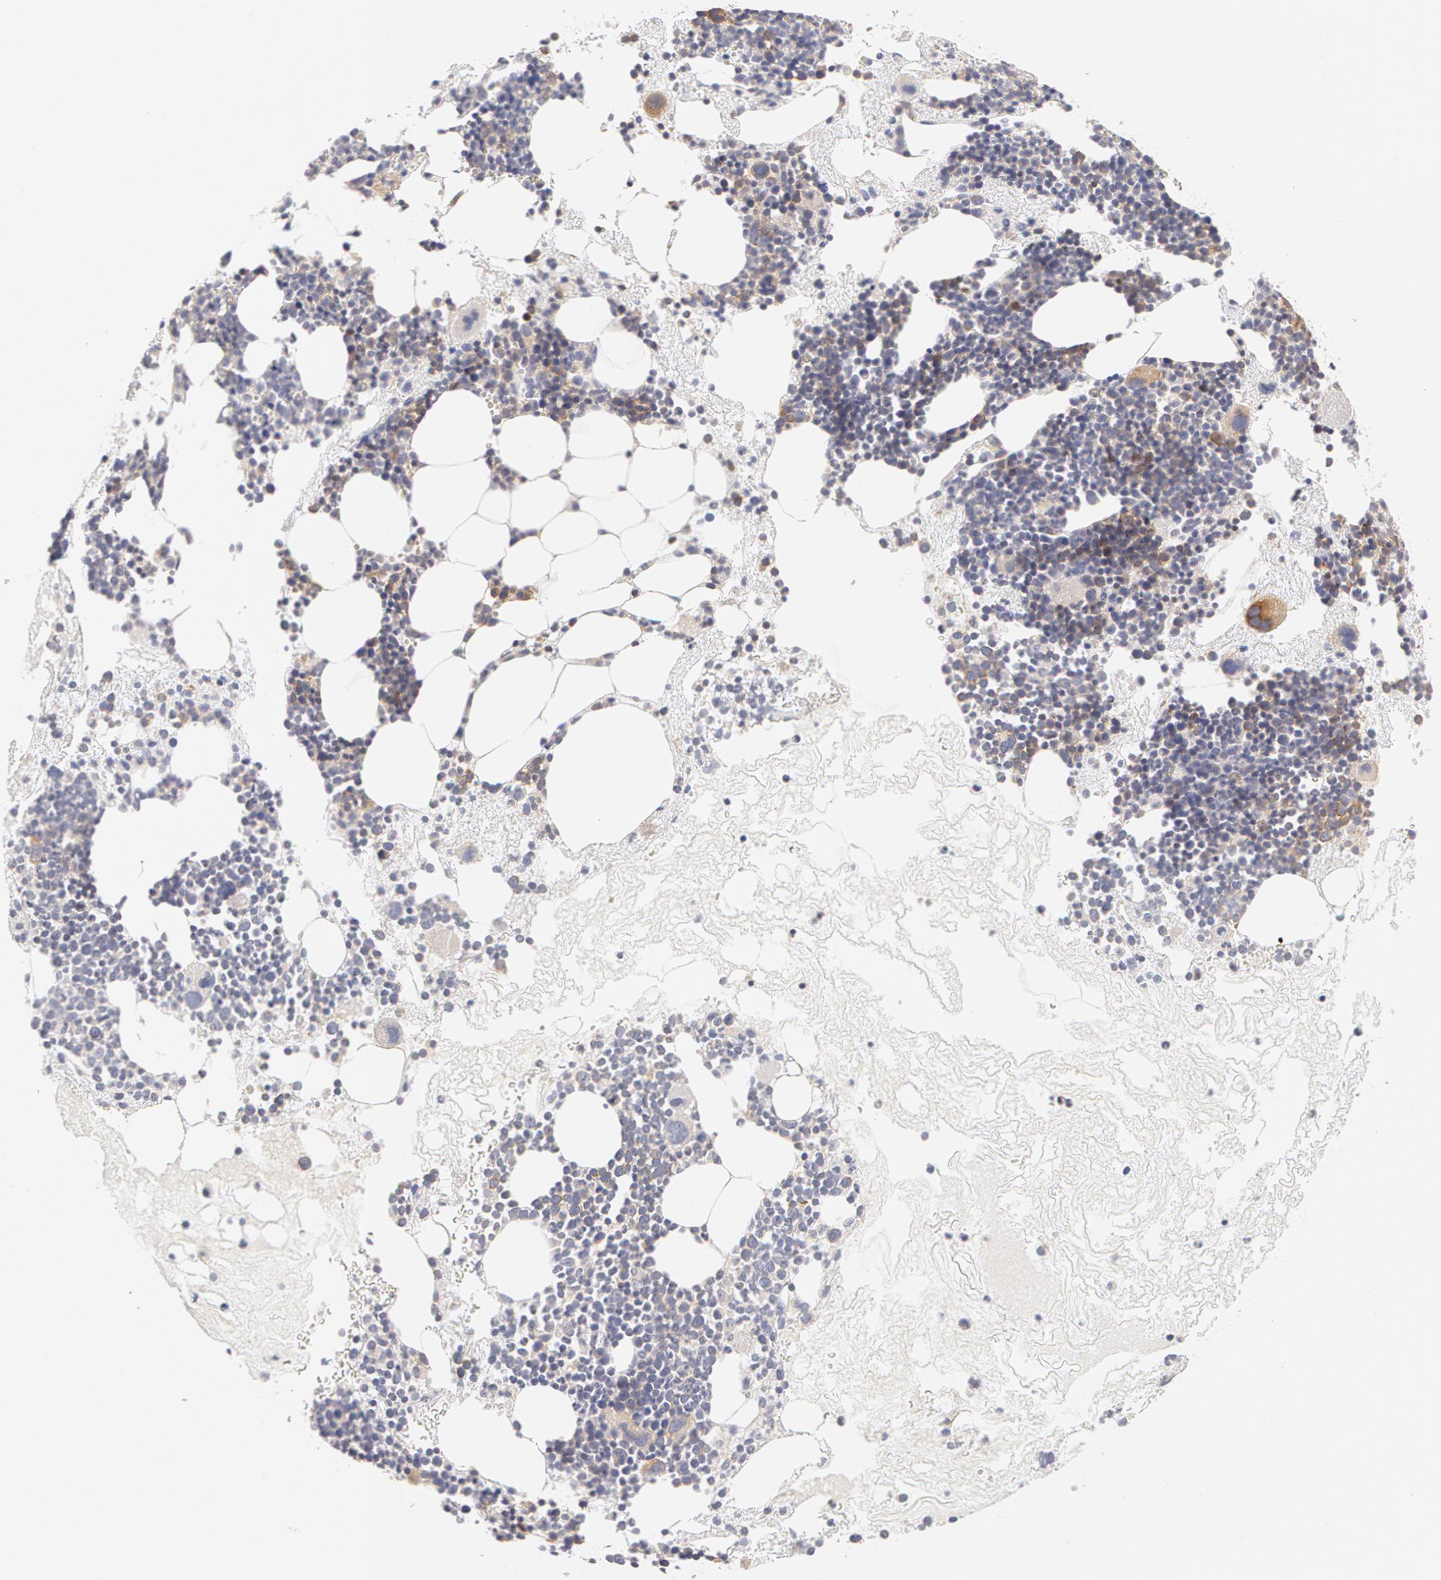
{"staining": {"intensity": "moderate", "quantity": "25%-75%", "location": "cytoplasmic/membranous"}, "tissue": "bone marrow", "cell_type": "Hematopoietic cells", "image_type": "normal", "snomed": [{"axis": "morphology", "description": "Normal tissue, NOS"}, {"axis": "topography", "description": "Bone marrow"}], "caption": "Bone marrow stained with immunohistochemistry exhibits moderate cytoplasmic/membranous positivity in approximately 25%-75% of hematopoietic cells. Ihc stains the protein of interest in brown and the nuclei are stained blue.", "gene": "DDX3X", "patient": {"sex": "male", "age": 75}}